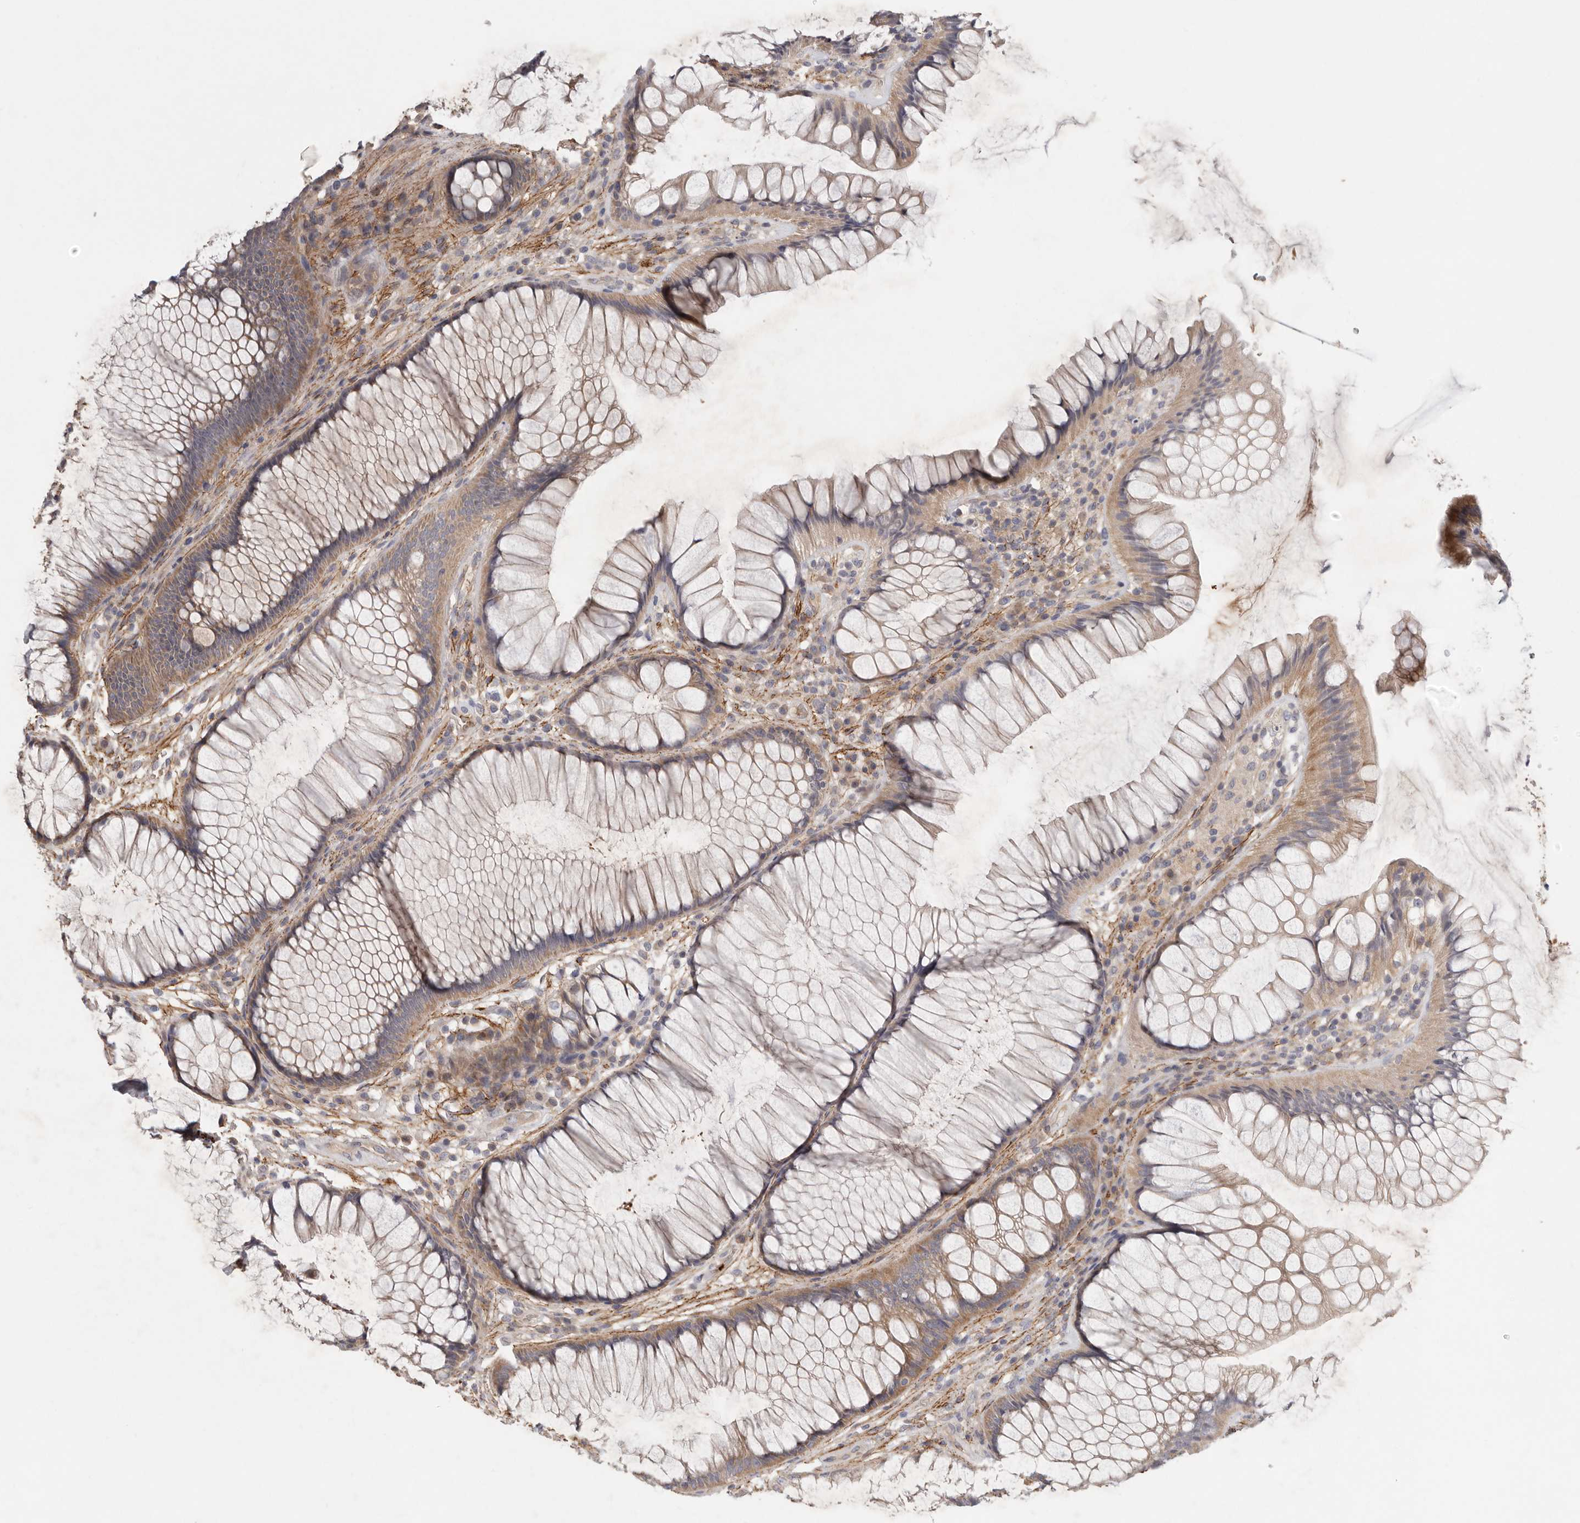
{"staining": {"intensity": "moderate", "quantity": ">75%", "location": "cytoplasmic/membranous"}, "tissue": "rectum", "cell_type": "Glandular cells", "image_type": "normal", "snomed": [{"axis": "morphology", "description": "Normal tissue, NOS"}, {"axis": "topography", "description": "Rectum"}], "caption": "Approximately >75% of glandular cells in normal rectum show moderate cytoplasmic/membranous protein positivity as visualized by brown immunohistochemical staining.", "gene": "CFAP298", "patient": {"sex": "male", "age": 51}}